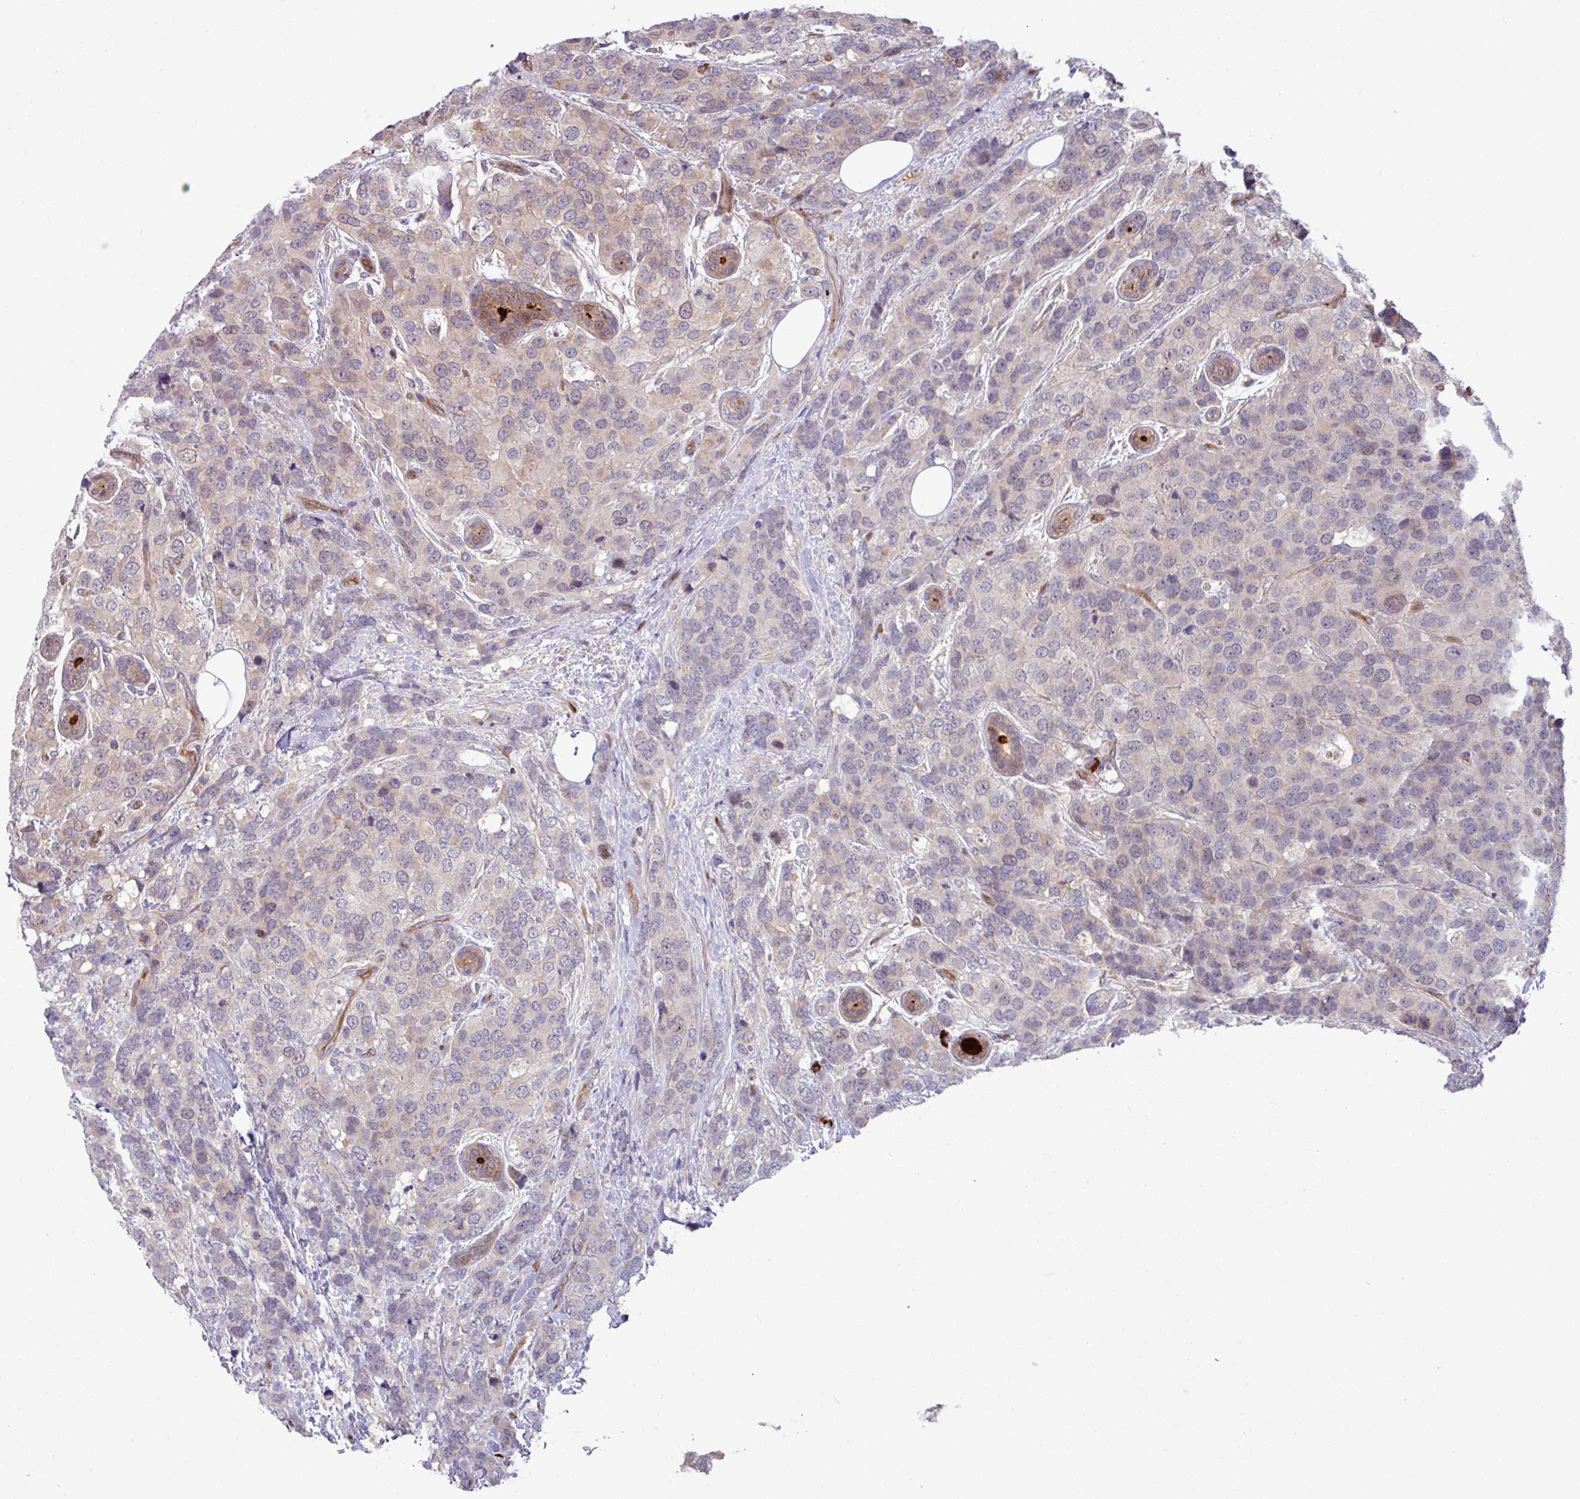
{"staining": {"intensity": "negative", "quantity": "none", "location": "none"}, "tissue": "breast cancer", "cell_type": "Tumor cells", "image_type": "cancer", "snomed": [{"axis": "morphology", "description": "Lobular carcinoma"}, {"axis": "topography", "description": "Breast"}], "caption": "The micrograph exhibits no significant staining in tumor cells of lobular carcinoma (breast). (Stains: DAB immunohistochemistry with hematoxylin counter stain, Microscopy: brightfield microscopy at high magnification).", "gene": "B4GALNT4", "patient": {"sex": "female", "age": 59}}